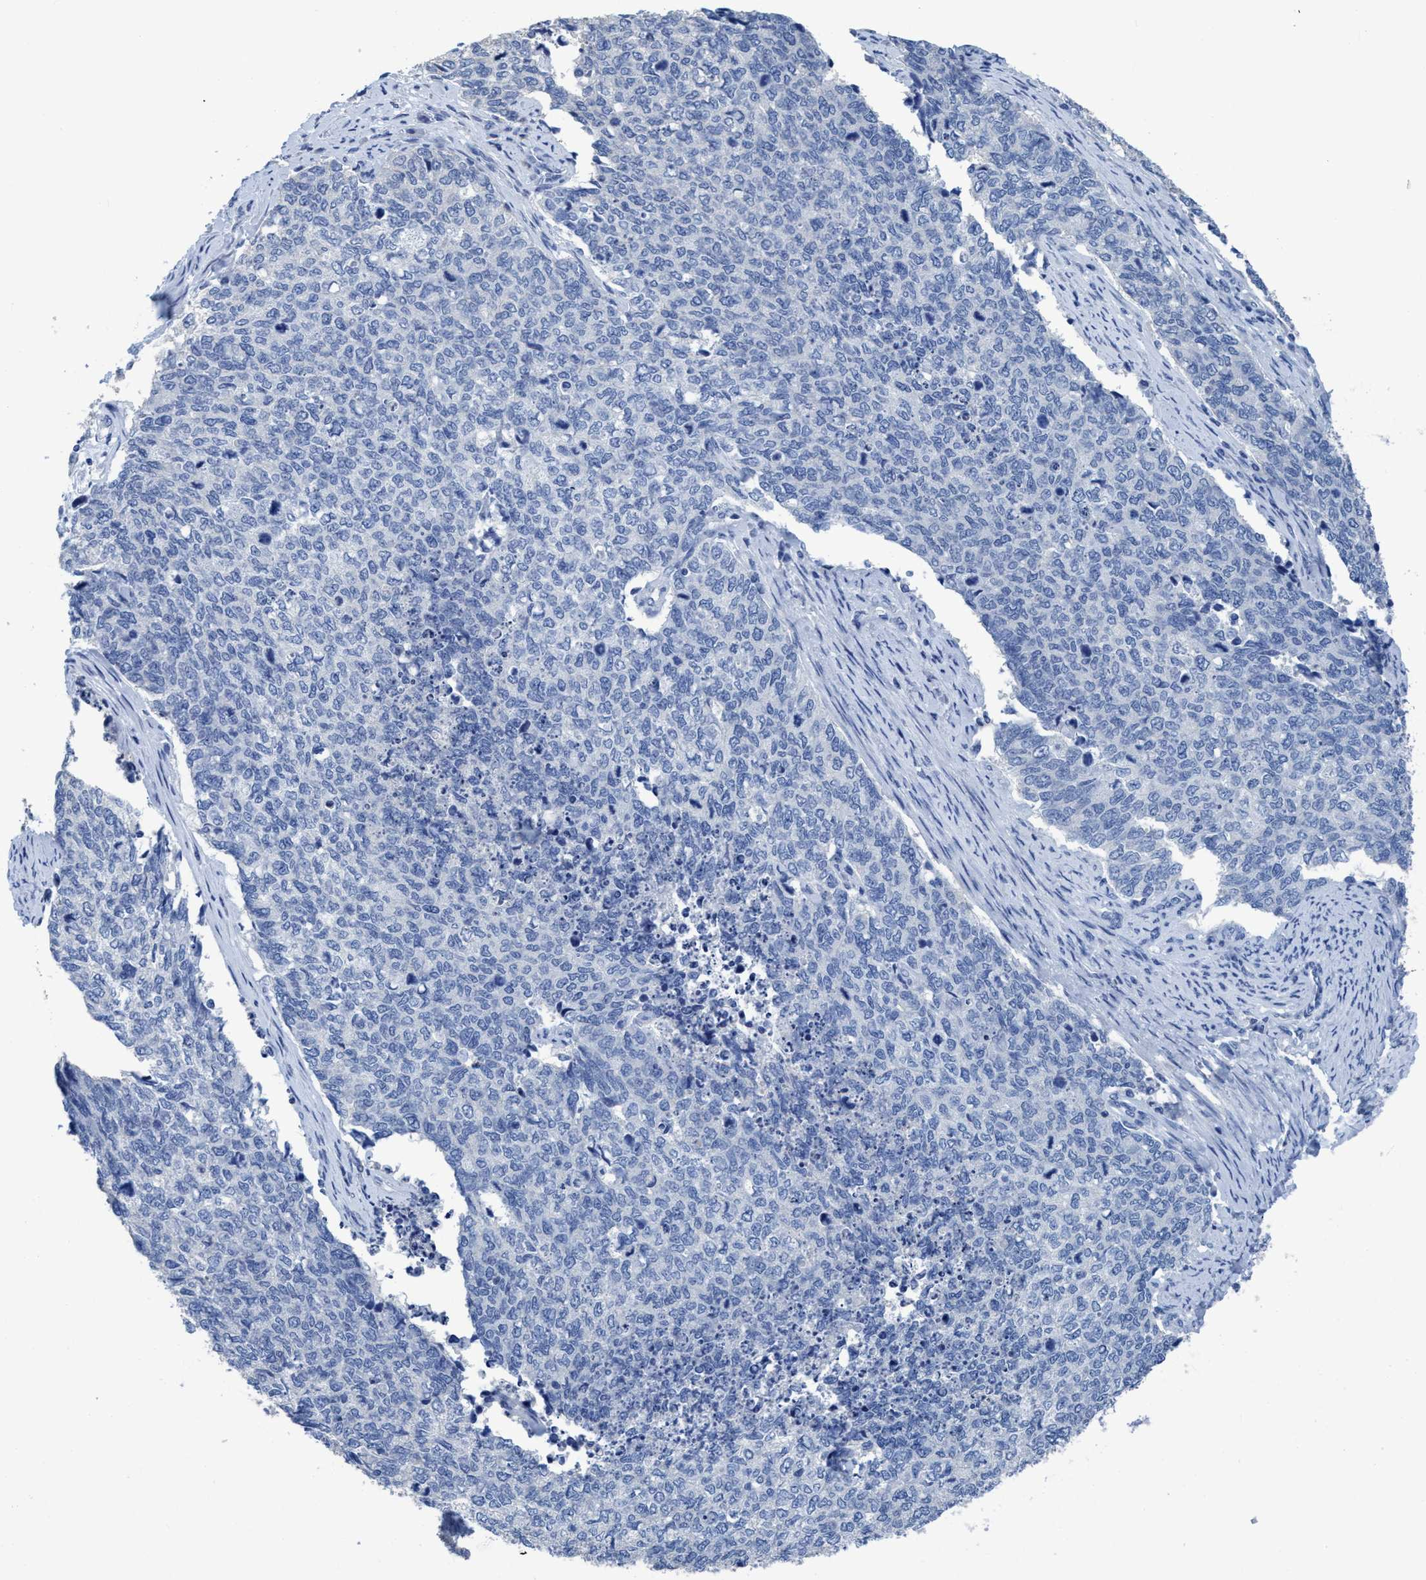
{"staining": {"intensity": "negative", "quantity": "none", "location": "none"}, "tissue": "cervical cancer", "cell_type": "Tumor cells", "image_type": "cancer", "snomed": [{"axis": "morphology", "description": "Squamous cell carcinoma, NOS"}, {"axis": "topography", "description": "Cervix"}], "caption": "Tumor cells show no significant protein positivity in cervical cancer (squamous cell carcinoma).", "gene": "DNAI1", "patient": {"sex": "female", "age": 63}}